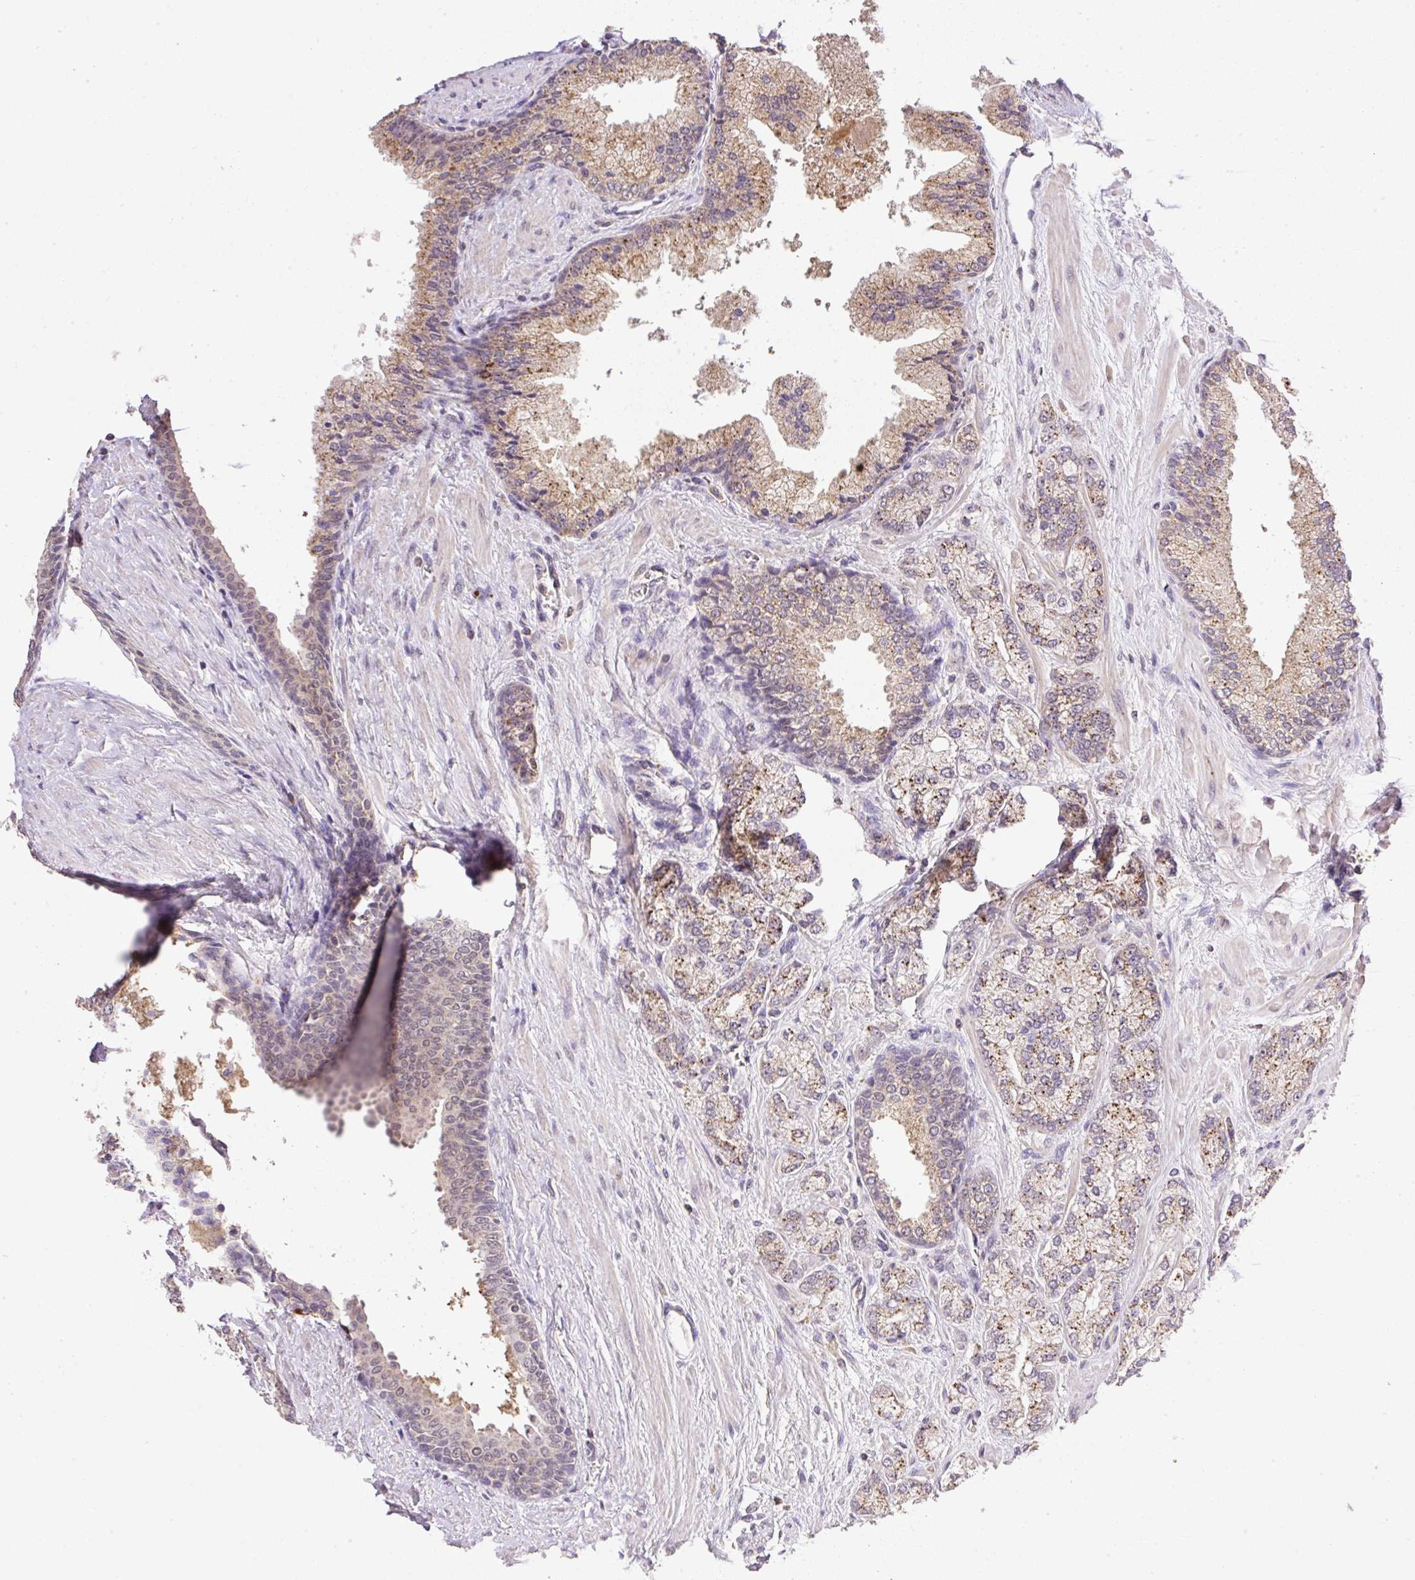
{"staining": {"intensity": "moderate", "quantity": ">75%", "location": "cytoplasmic/membranous"}, "tissue": "prostate cancer", "cell_type": "Tumor cells", "image_type": "cancer", "snomed": [{"axis": "morphology", "description": "Adenocarcinoma, High grade"}, {"axis": "topography", "description": "Prostate"}], "caption": "The micrograph displays immunohistochemical staining of prostate high-grade adenocarcinoma. There is moderate cytoplasmic/membranous staining is present in approximately >75% of tumor cells. Using DAB (brown) and hematoxylin (blue) stains, captured at high magnification using brightfield microscopy.", "gene": "VPS25", "patient": {"sex": "male", "age": 68}}